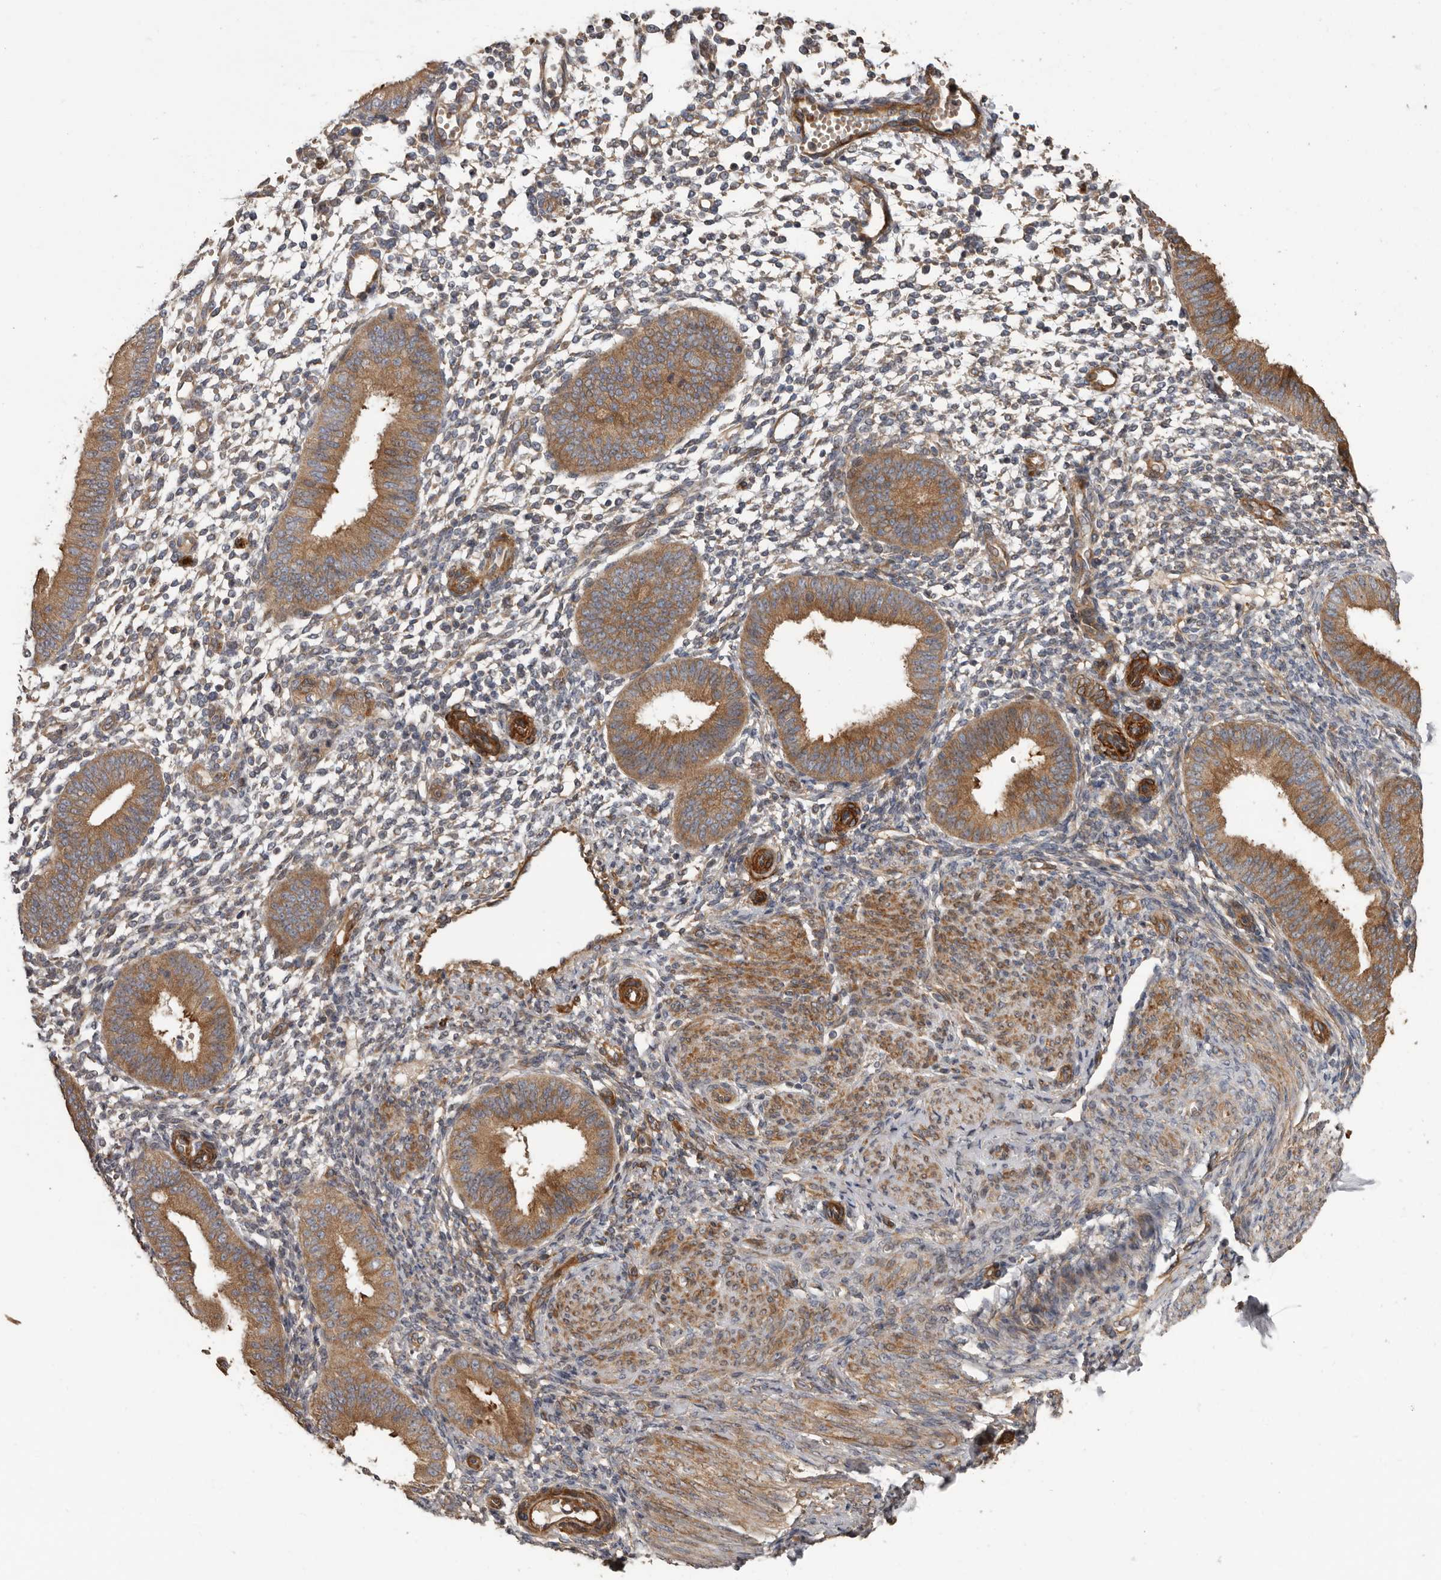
{"staining": {"intensity": "weak", "quantity": "25%-75%", "location": "cytoplasmic/membranous"}, "tissue": "endometrium", "cell_type": "Cells in endometrial stroma", "image_type": "normal", "snomed": [{"axis": "morphology", "description": "Normal tissue, NOS"}, {"axis": "topography", "description": "Uterus"}, {"axis": "topography", "description": "Endometrium"}], "caption": "This image displays immunohistochemistry (IHC) staining of unremarkable human endometrium, with low weak cytoplasmic/membranous positivity in about 25%-75% of cells in endometrial stroma.", "gene": "ARHGEF5", "patient": {"sex": "female", "age": 48}}